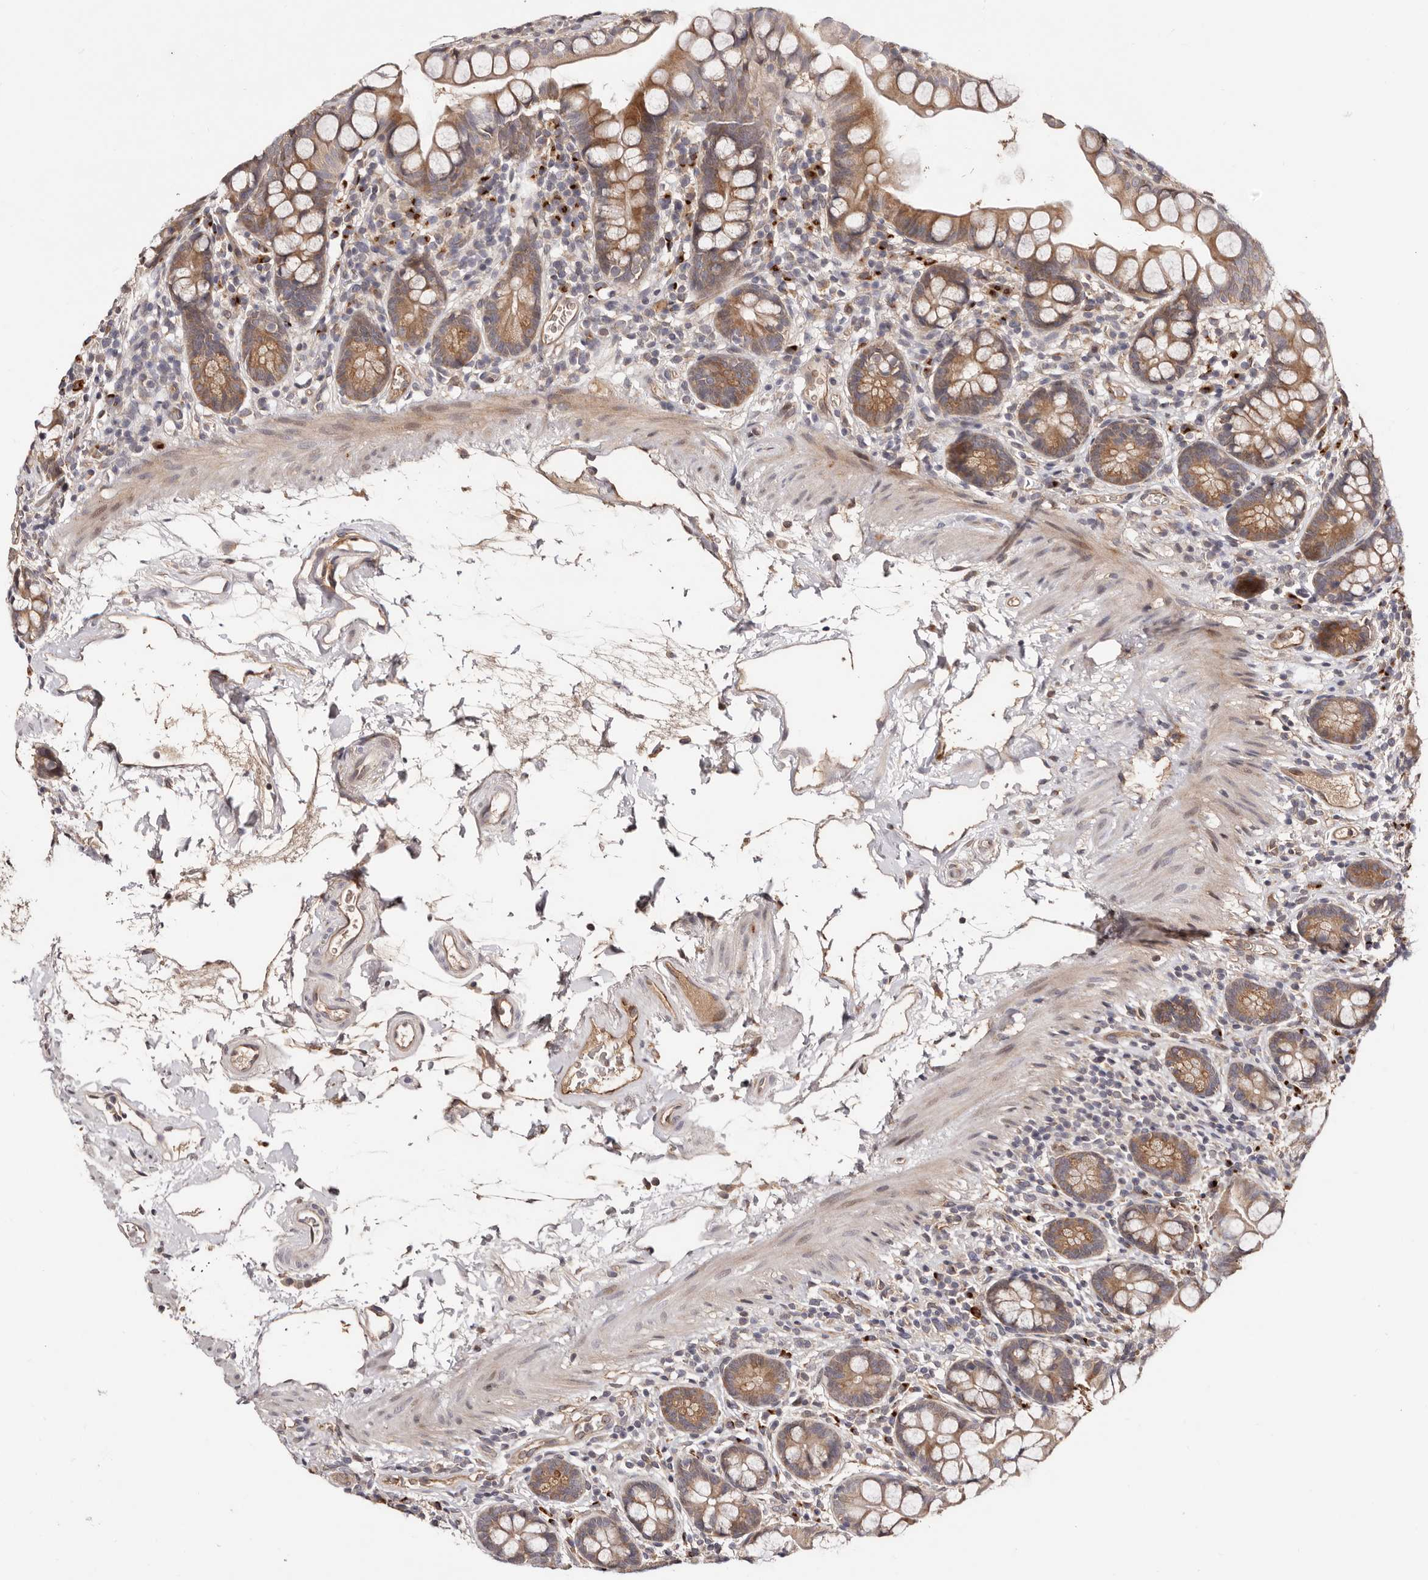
{"staining": {"intensity": "moderate", "quantity": "25%-75%", "location": "cytoplasmic/membranous"}, "tissue": "small intestine", "cell_type": "Glandular cells", "image_type": "normal", "snomed": [{"axis": "morphology", "description": "Normal tissue, NOS"}, {"axis": "topography", "description": "Small intestine"}], "caption": "DAB (3,3'-diaminobenzidine) immunohistochemical staining of normal human small intestine exhibits moderate cytoplasmic/membranous protein expression in approximately 25%-75% of glandular cells. Using DAB (3,3'-diaminobenzidine) (brown) and hematoxylin (blue) stains, captured at high magnification using brightfield microscopy.", "gene": "DACT2", "patient": {"sex": "female", "age": 84}}